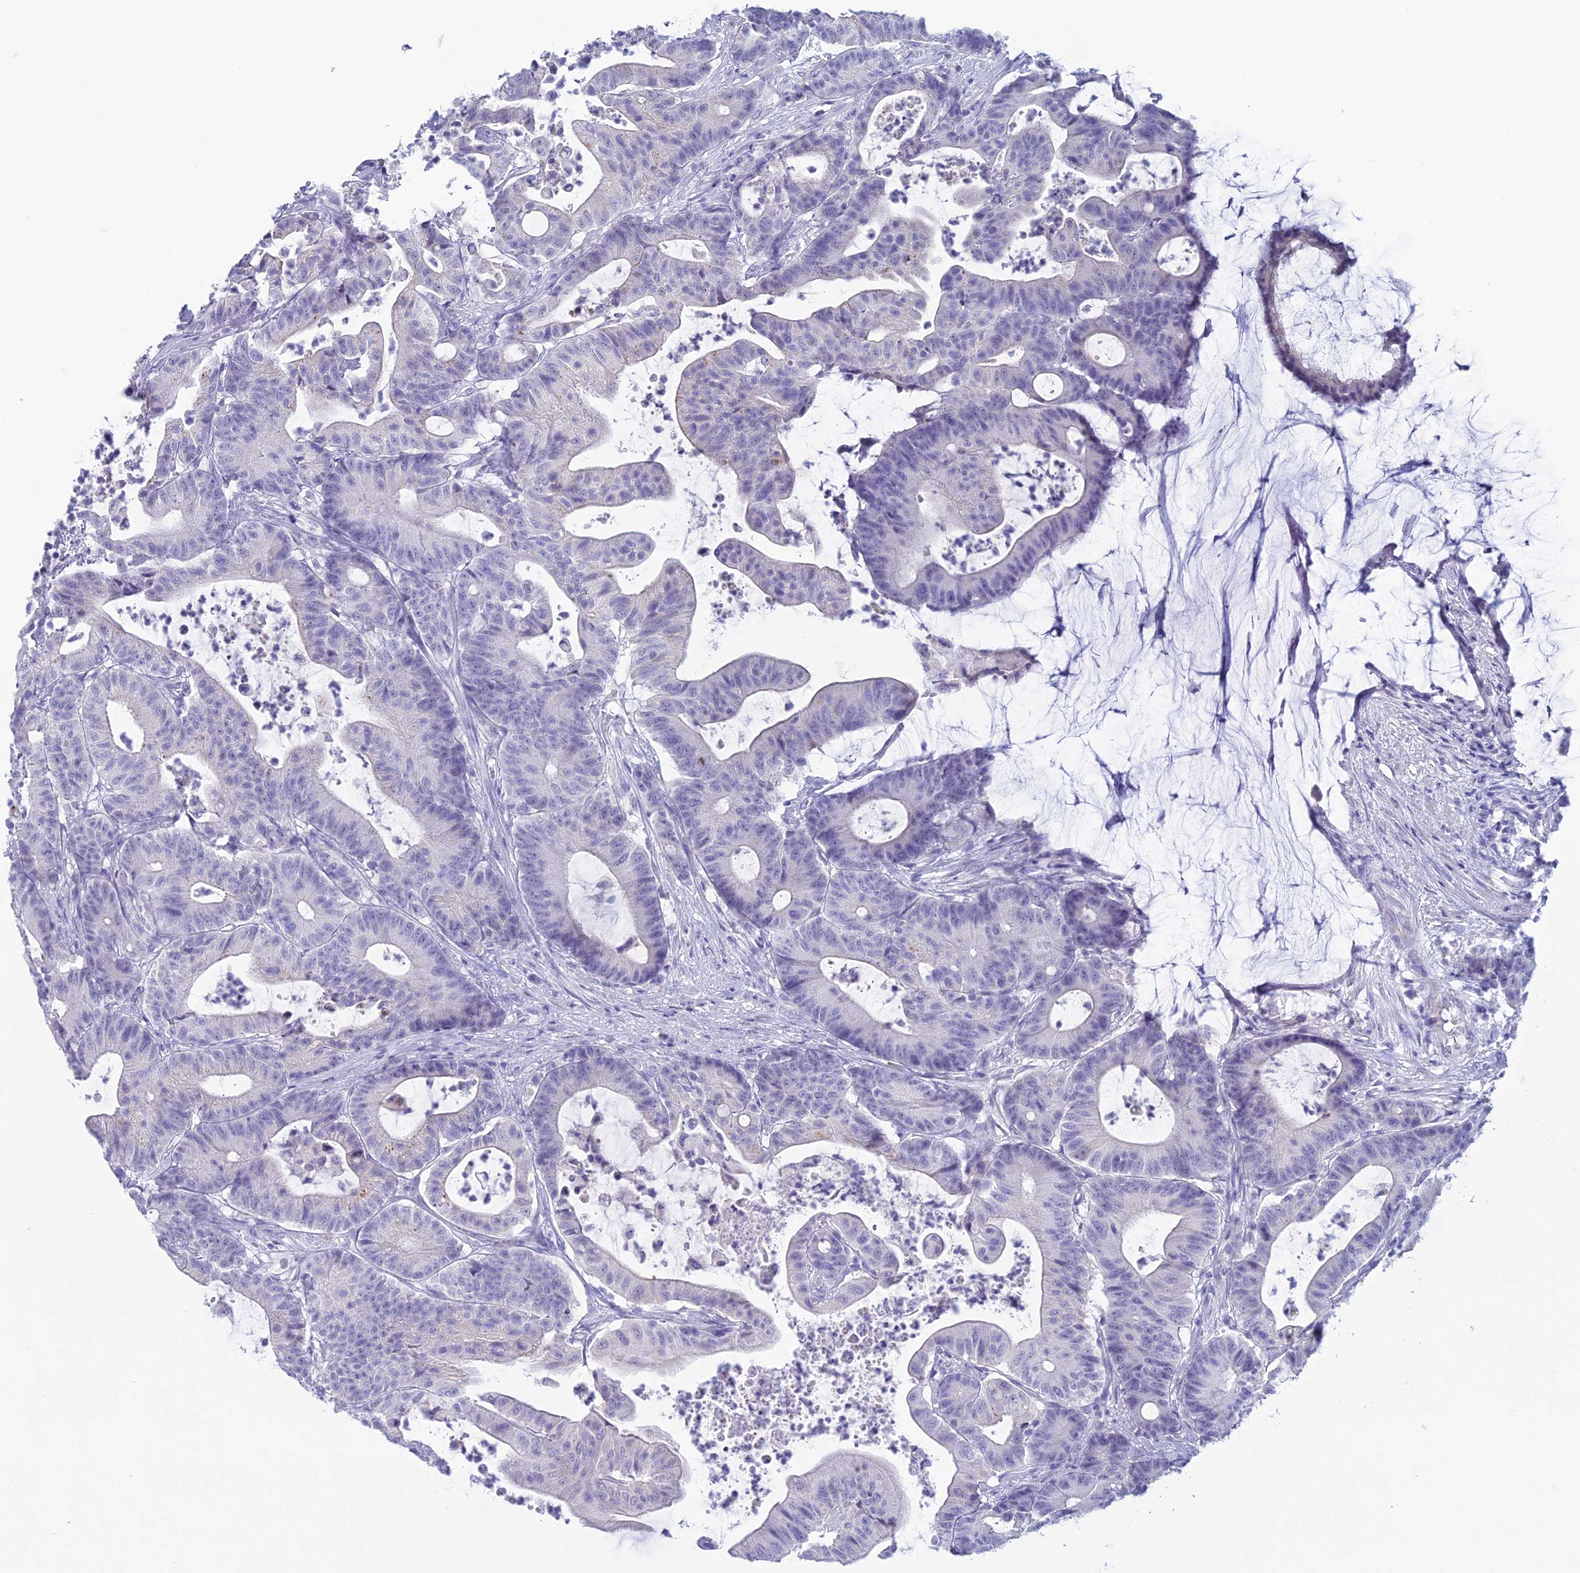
{"staining": {"intensity": "negative", "quantity": "none", "location": "none"}, "tissue": "colorectal cancer", "cell_type": "Tumor cells", "image_type": "cancer", "snomed": [{"axis": "morphology", "description": "Adenocarcinoma, NOS"}, {"axis": "topography", "description": "Colon"}], "caption": "Immunohistochemistry (IHC) of human colorectal cancer displays no expression in tumor cells. Brightfield microscopy of IHC stained with DAB (brown) and hematoxylin (blue), captured at high magnification.", "gene": "CGB2", "patient": {"sex": "female", "age": 84}}